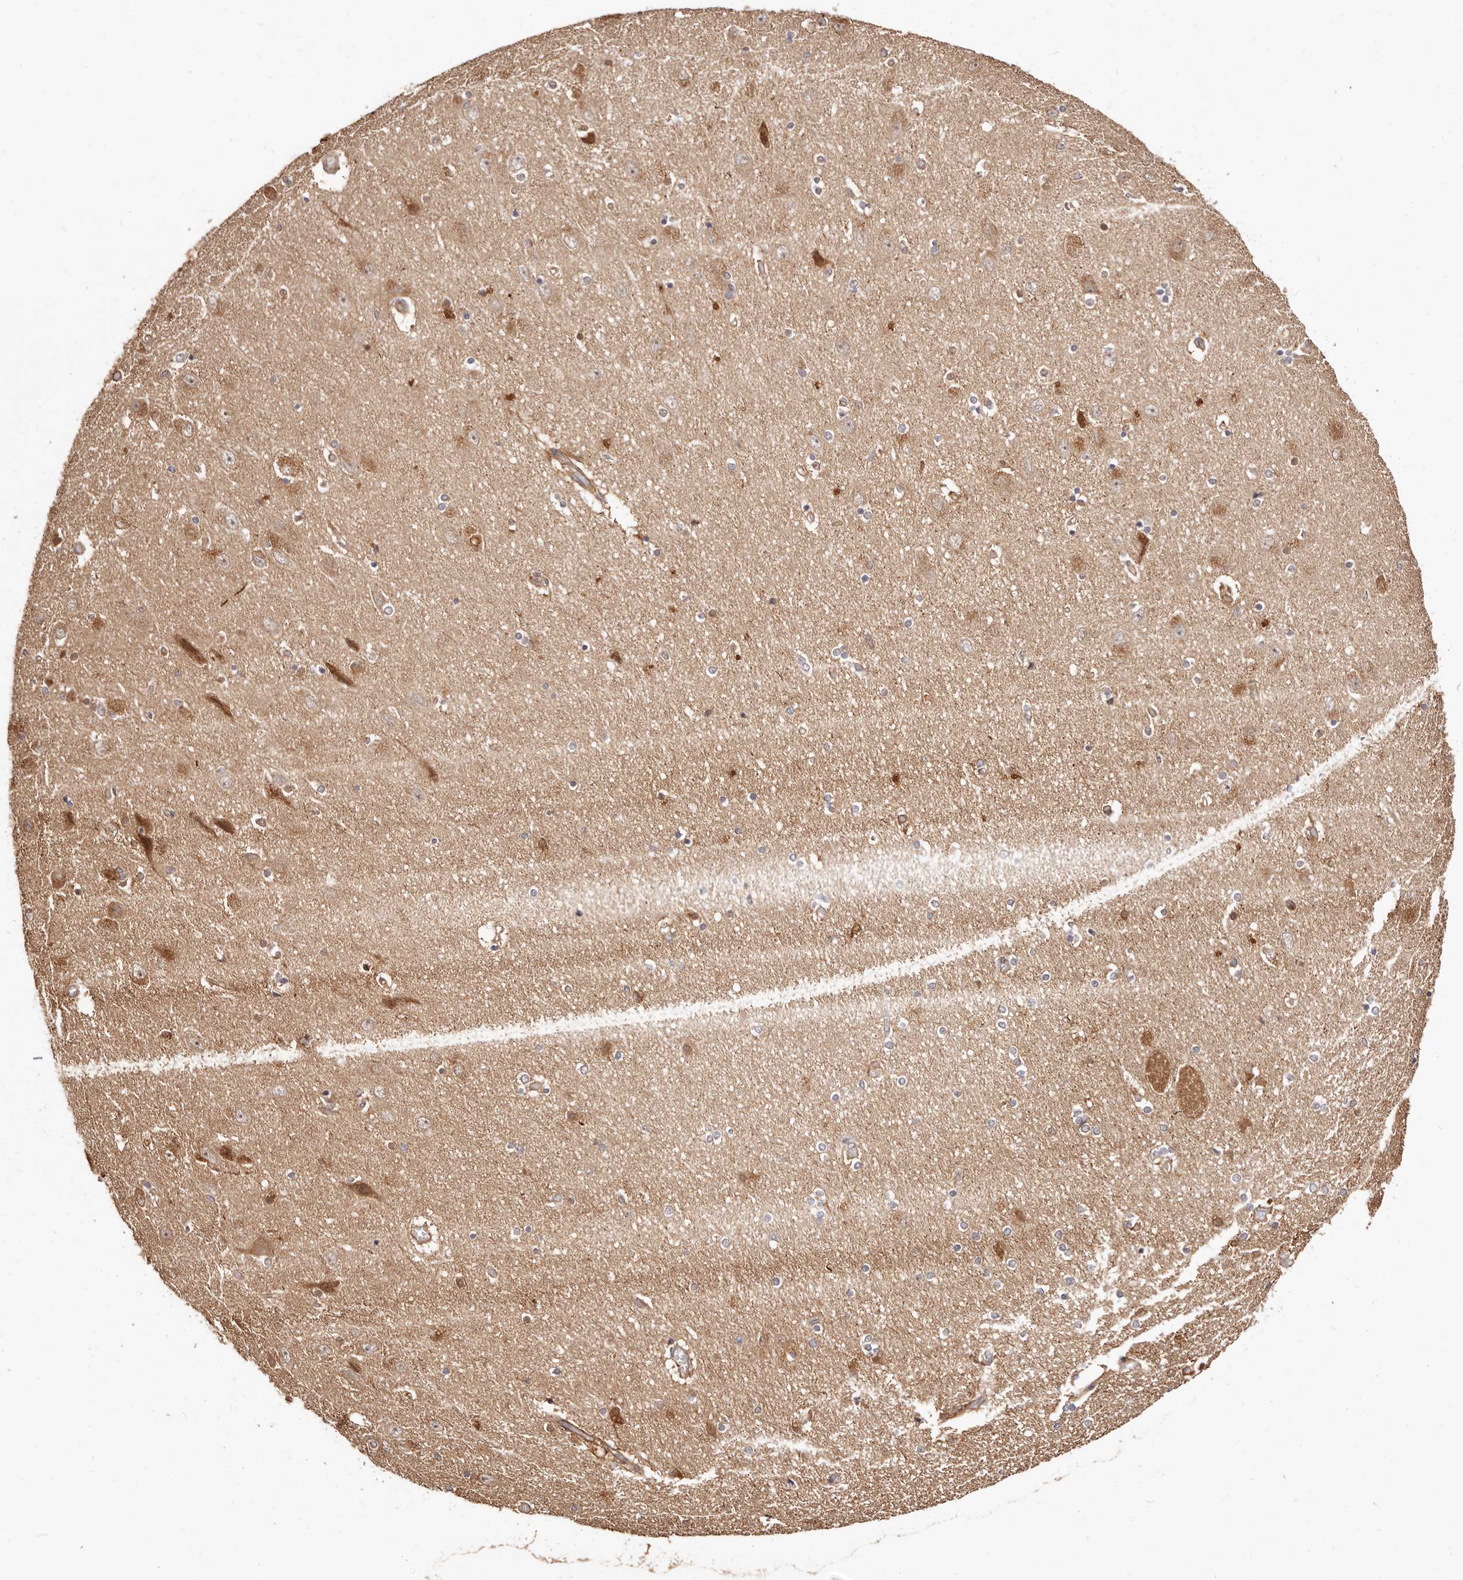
{"staining": {"intensity": "moderate", "quantity": "<25%", "location": "cytoplasmic/membranous"}, "tissue": "hippocampus", "cell_type": "Glial cells", "image_type": "normal", "snomed": [{"axis": "morphology", "description": "Normal tissue, NOS"}, {"axis": "topography", "description": "Hippocampus"}], "caption": "IHC image of normal hippocampus: hippocampus stained using immunohistochemistry displays low levels of moderate protein expression localized specifically in the cytoplasmic/membranous of glial cells, appearing as a cytoplasmic/membranous brown color.", "gene": "MAPK1", "patient": {"sex": "female", "age": 54}}